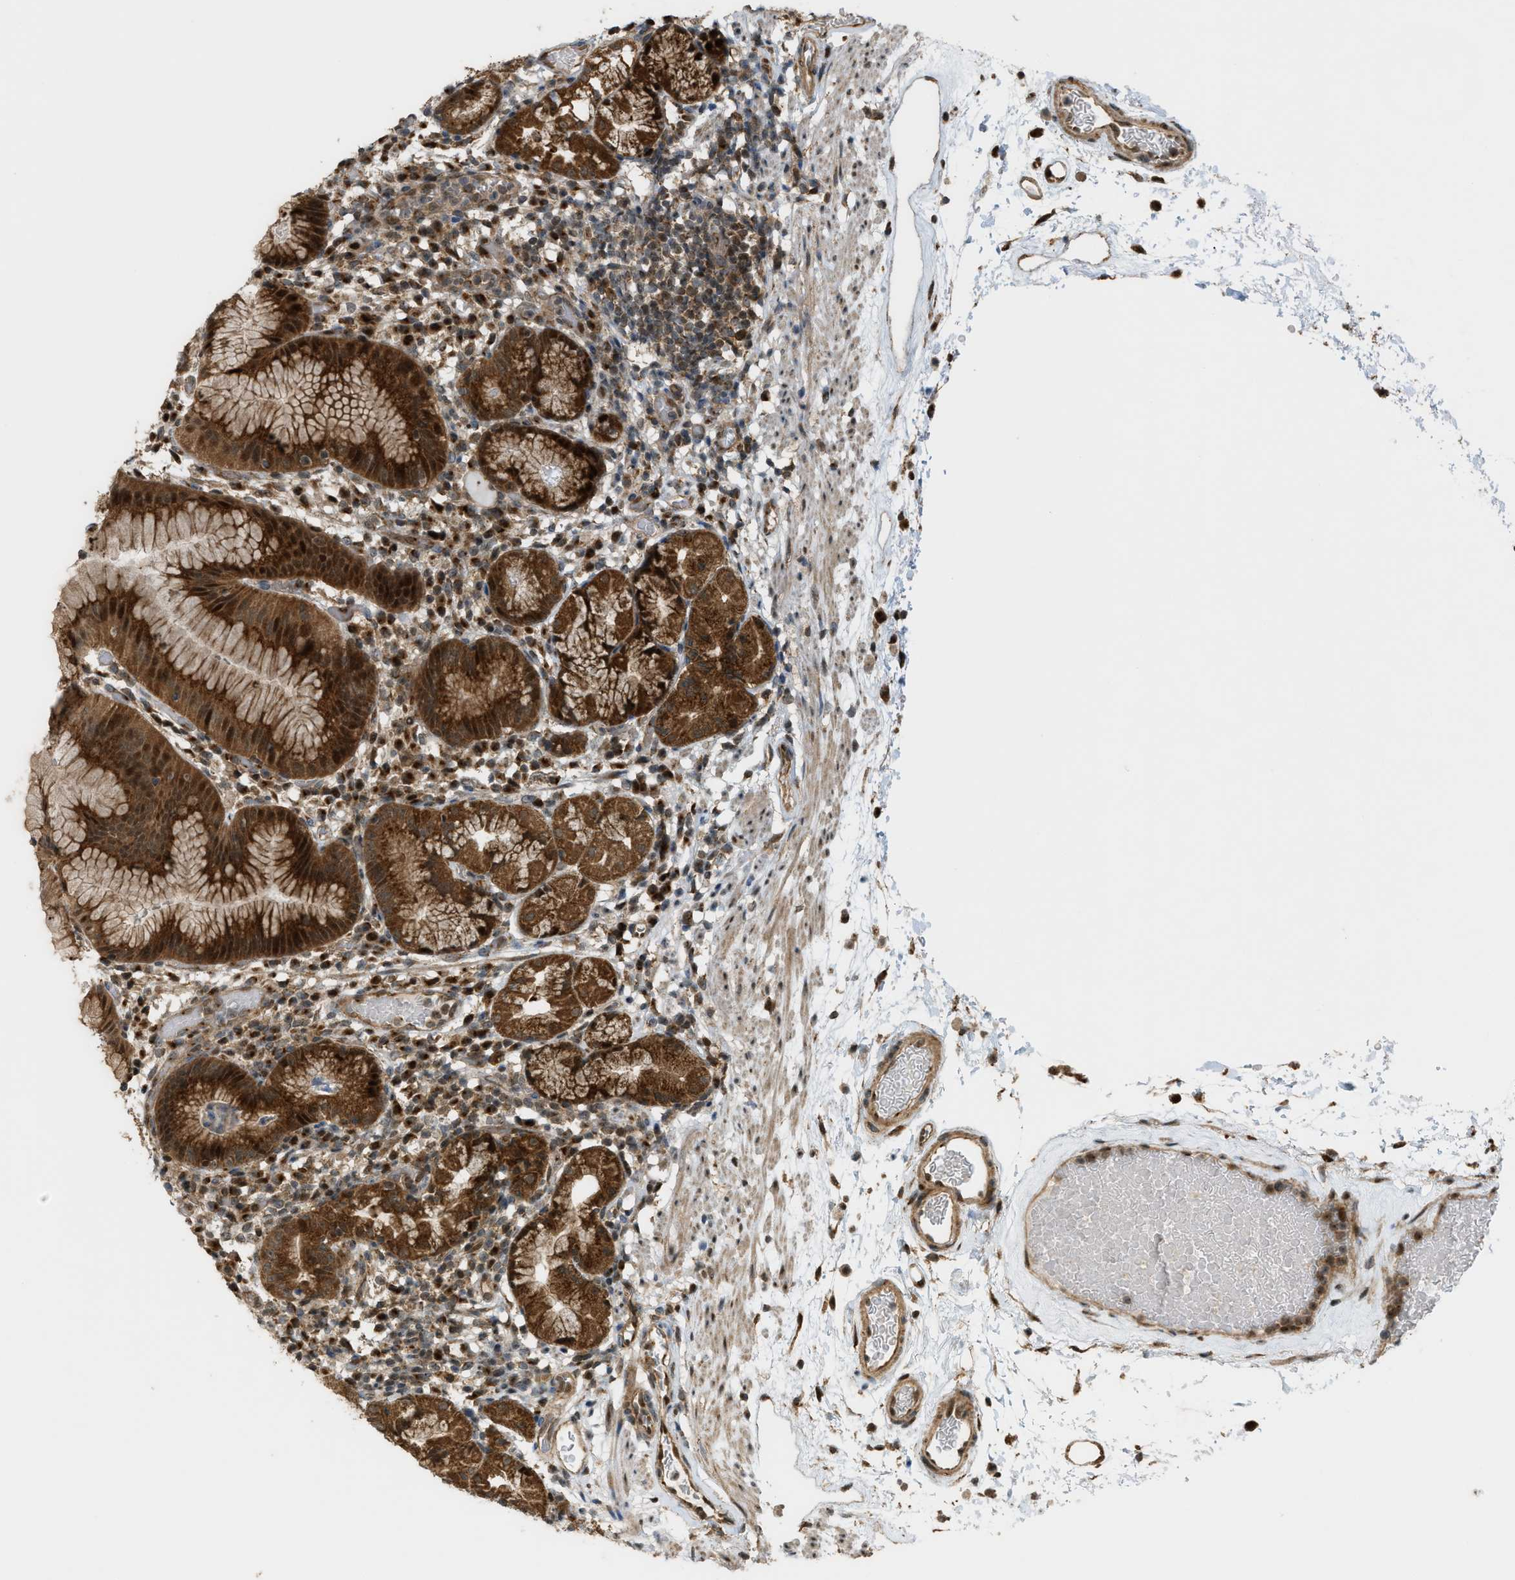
{"staining": {"intensity": "strong", "quantity": ">75%", "location": "cytoplasmic/membranous"}, "tissue": "stomach", "cell_type": "Glandular cells", "image_type": "normal", "snomed": [{"axis": "morphology", "description": "Normal tissue, NOS"}, {"axis": "topography", "description": "Stomach"}, {"axis": "topography", "description": "Stomach, lower"}], "caption": "Unremarkable stomach shows strong cytoplasmic/membranous positivity in about >75% of glandular cells, visualized by immunohistochemistry. Using DAB (brown) and hematoxylin (blue) stains, captured at high magnification using brightfield microscopy.", "gene": "CCDC186", "patient": {"sex": "female", "age": 75}}